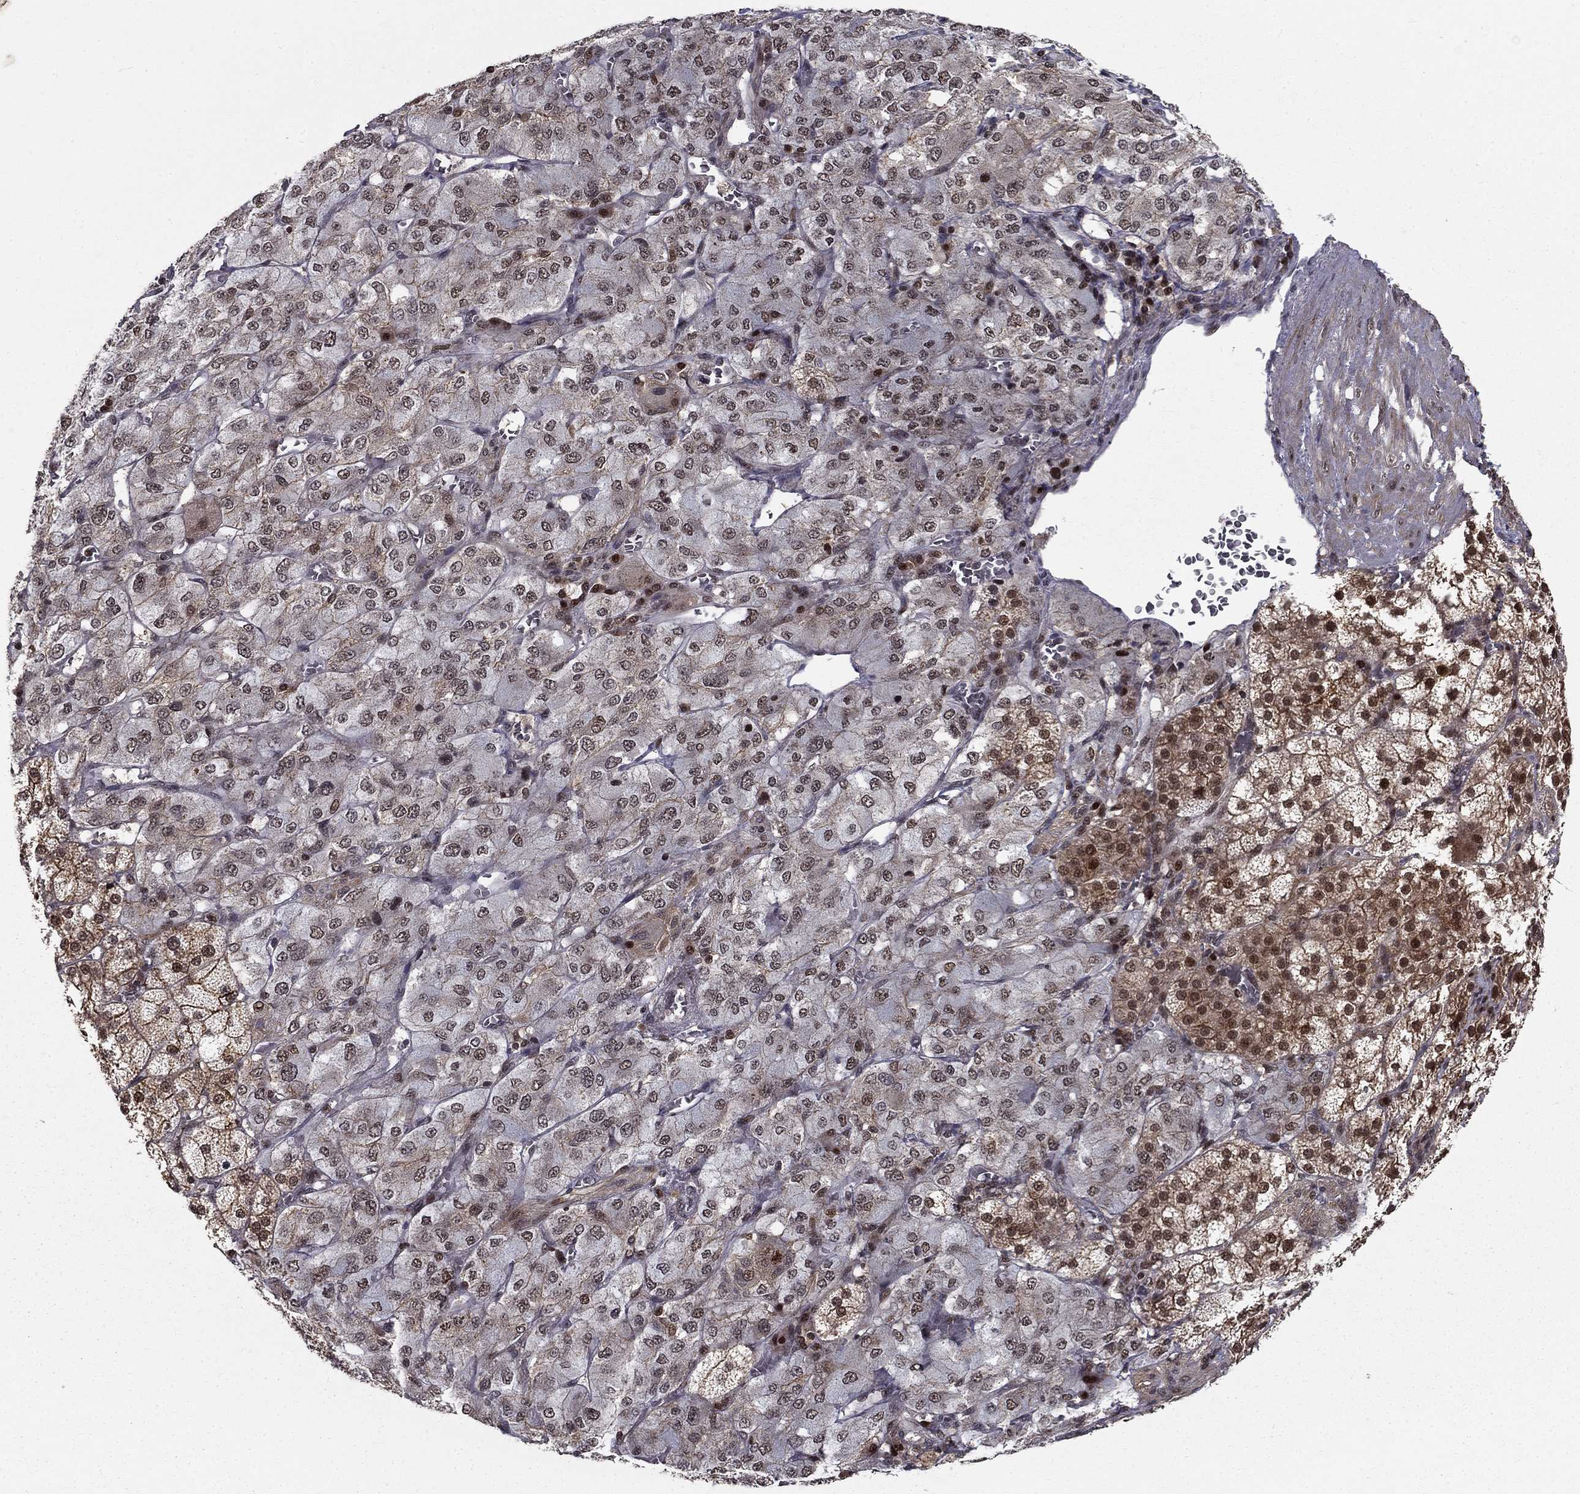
{"staining": {"intensity": "strong", "quantity": ">75%", "location": "cytoplasmic/membranous,nuclear"}, "tissue": "adrenal gland", "cell_type": "Glandular cells", "image_type": "normal", "snomed": [{"axis": "morphology", "description": "Normal tissue, NOS"}, {"axis": "topography", "description": "Adrenal gland"}], "caption": "Normal adrenal gland was stained to show a protein in brown. There is high levels of strong cytoplasmic/membranous,nuclear positivity in approximately >75% of glandular cells. (brown staining indicates protein expression, while blue staining denotes nuclei).", "gene": "CDCA7L", "patient": {"sex": "female", "age": 60}}